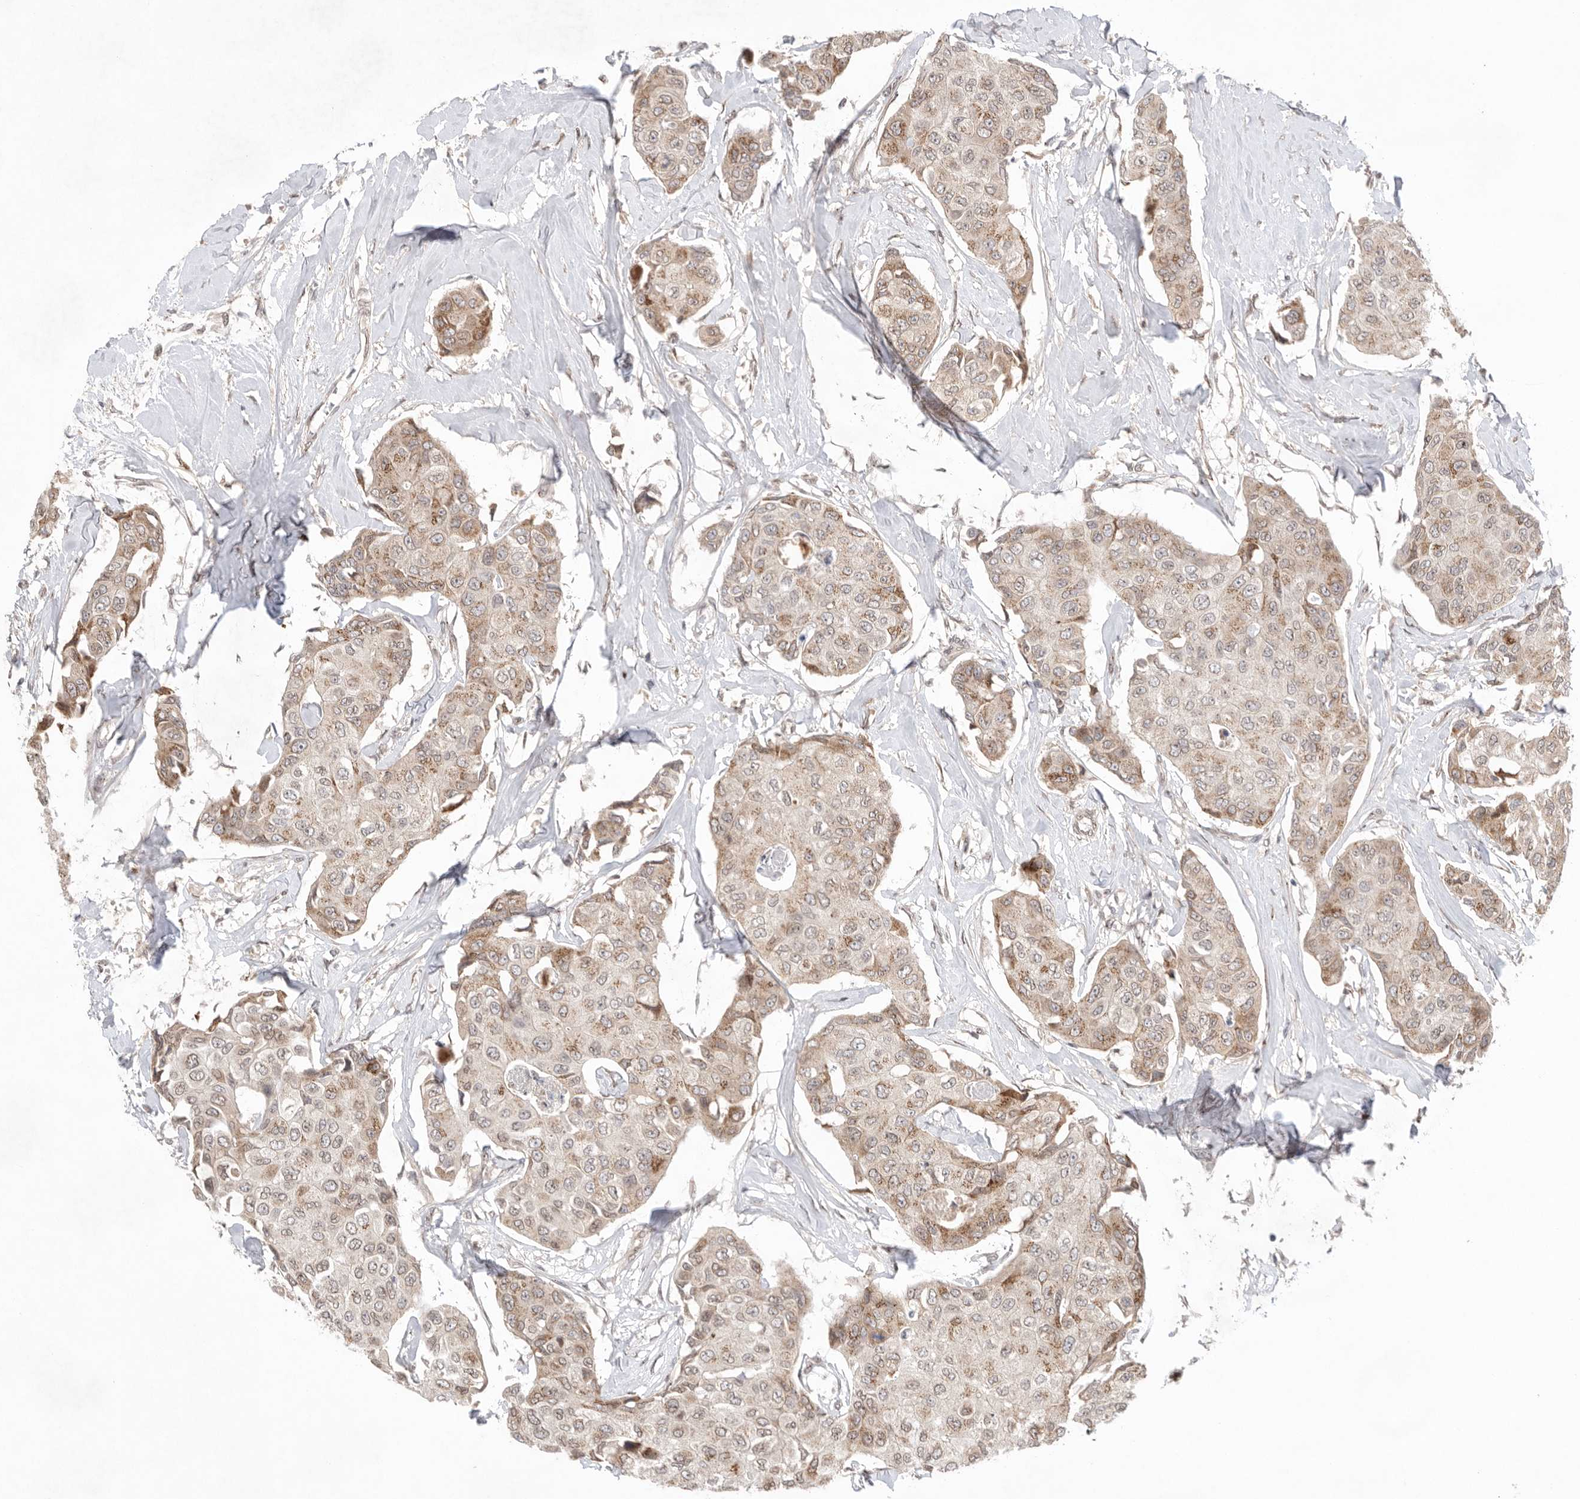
{"staining": {"intensity": "weak", "quantity": ">75%", "location": "cytoplasmic/membranous,nuclear"}, "tissue": "breast cancer", "cell_type": "Tumor cells", "image_type": "cancer", "snomed": [{"axis": "morphology", "description": "Duct carcinoma"}, {"axis": "topography", "description": "Breast"}], "caption": "Human breast infiltrating ductal carcinoma stained with a brown dye displays weak cytoplasmic/membranous and nuclear positive expression in about >75% of tumor cells.", "gene": "LEMD3", "patient": {"sex": "female", "age": 80}}